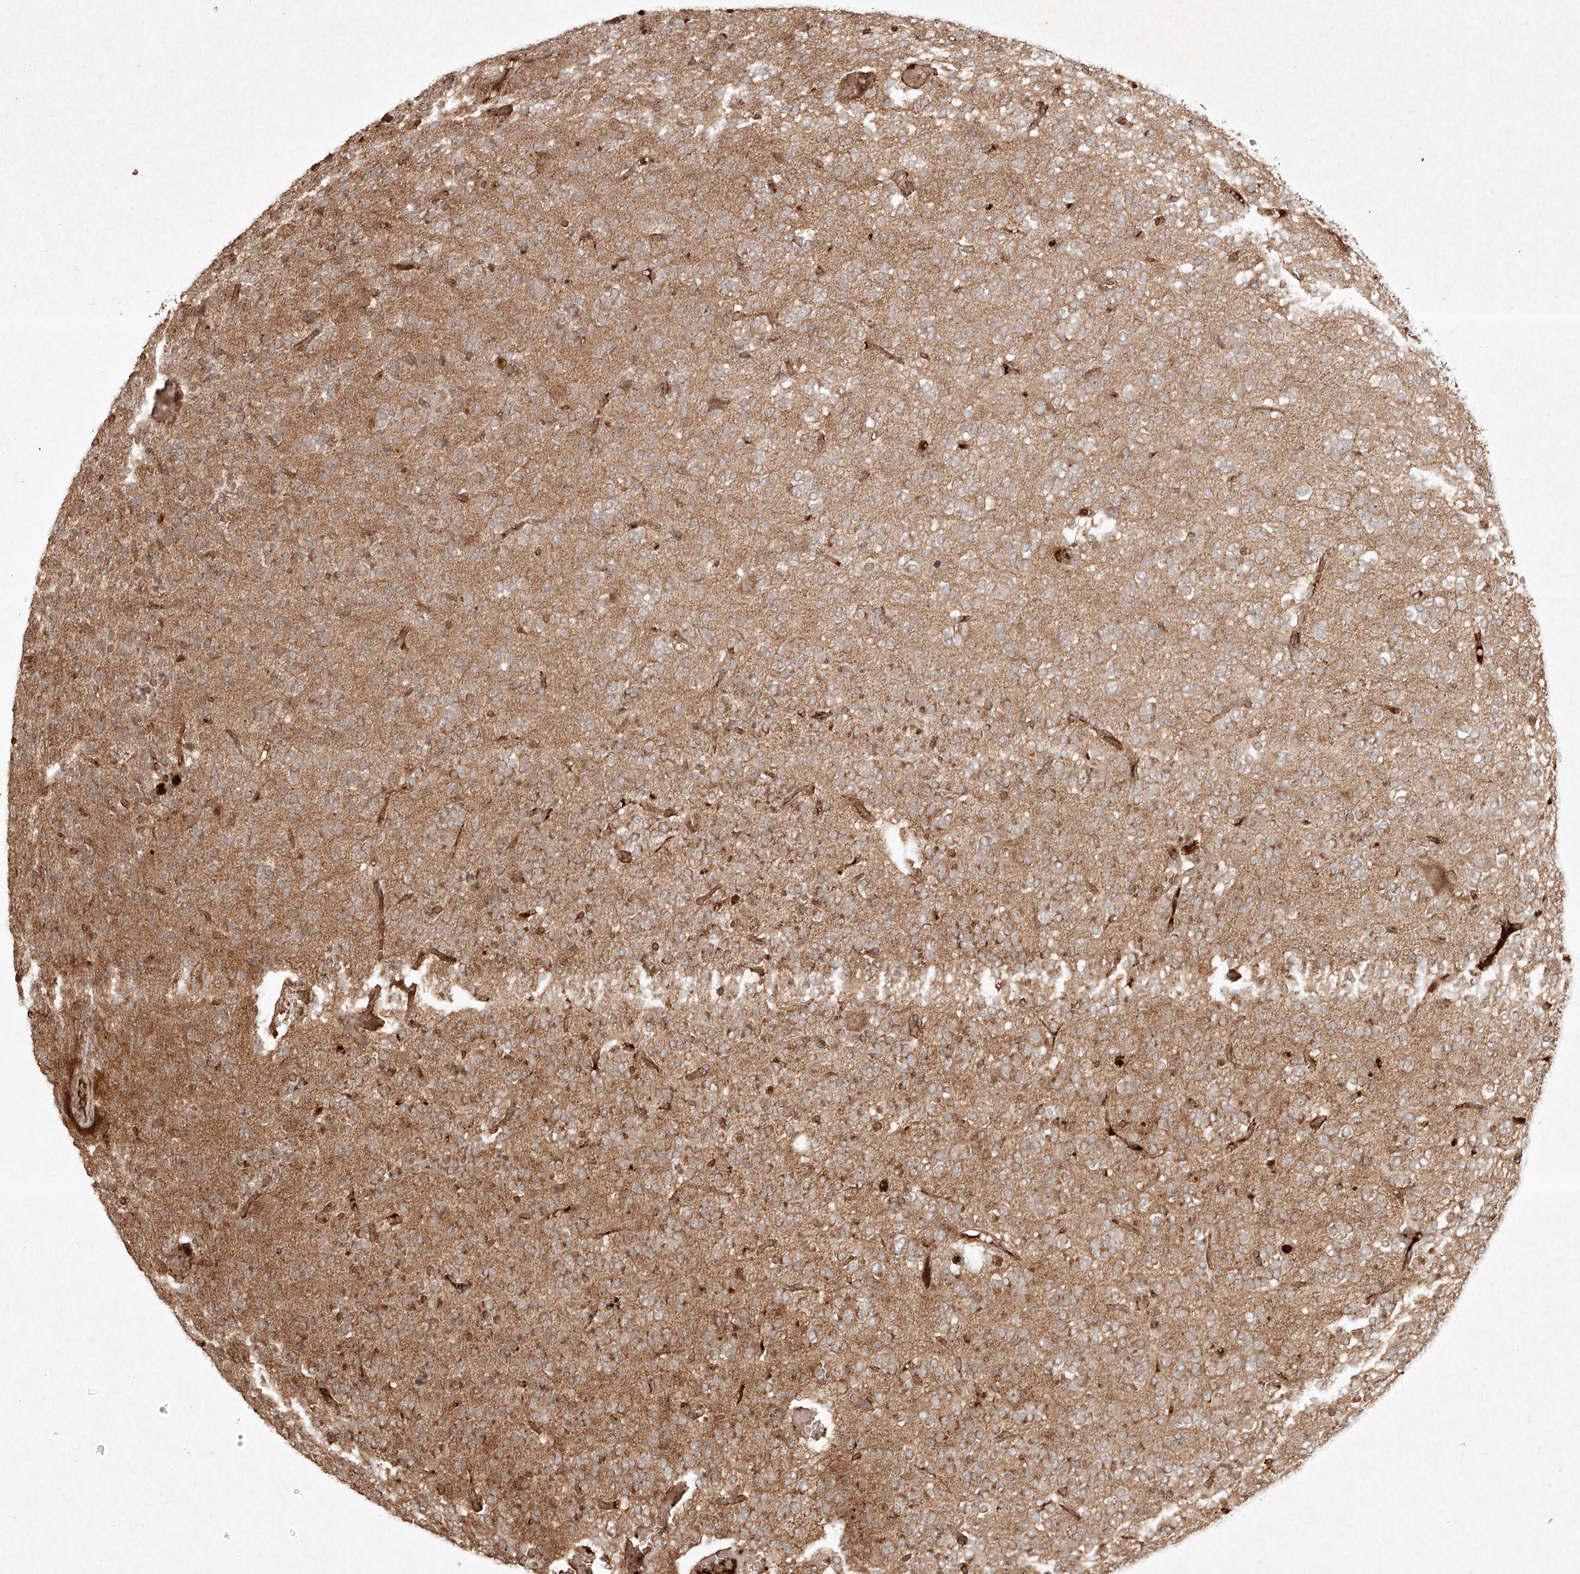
{"staining": {"intensity": "weak", "quantity": "25%-75%", "location": "cytoplasmic/membranous"}, "tissue": "glioma", "cell_type": "Tumor cells", "image_type": "cancer", "snomed": [{"axis": "morphology", "description": "Glioma, malignant, Low grade"}, {"axis": "topography", "description": "Brain"}], "caption": "Human glioma stained with a protein marker reveals weak staining in tumor cells.", "gene": "CYYR1", "patient": {"sex": "male", "age": 38}}